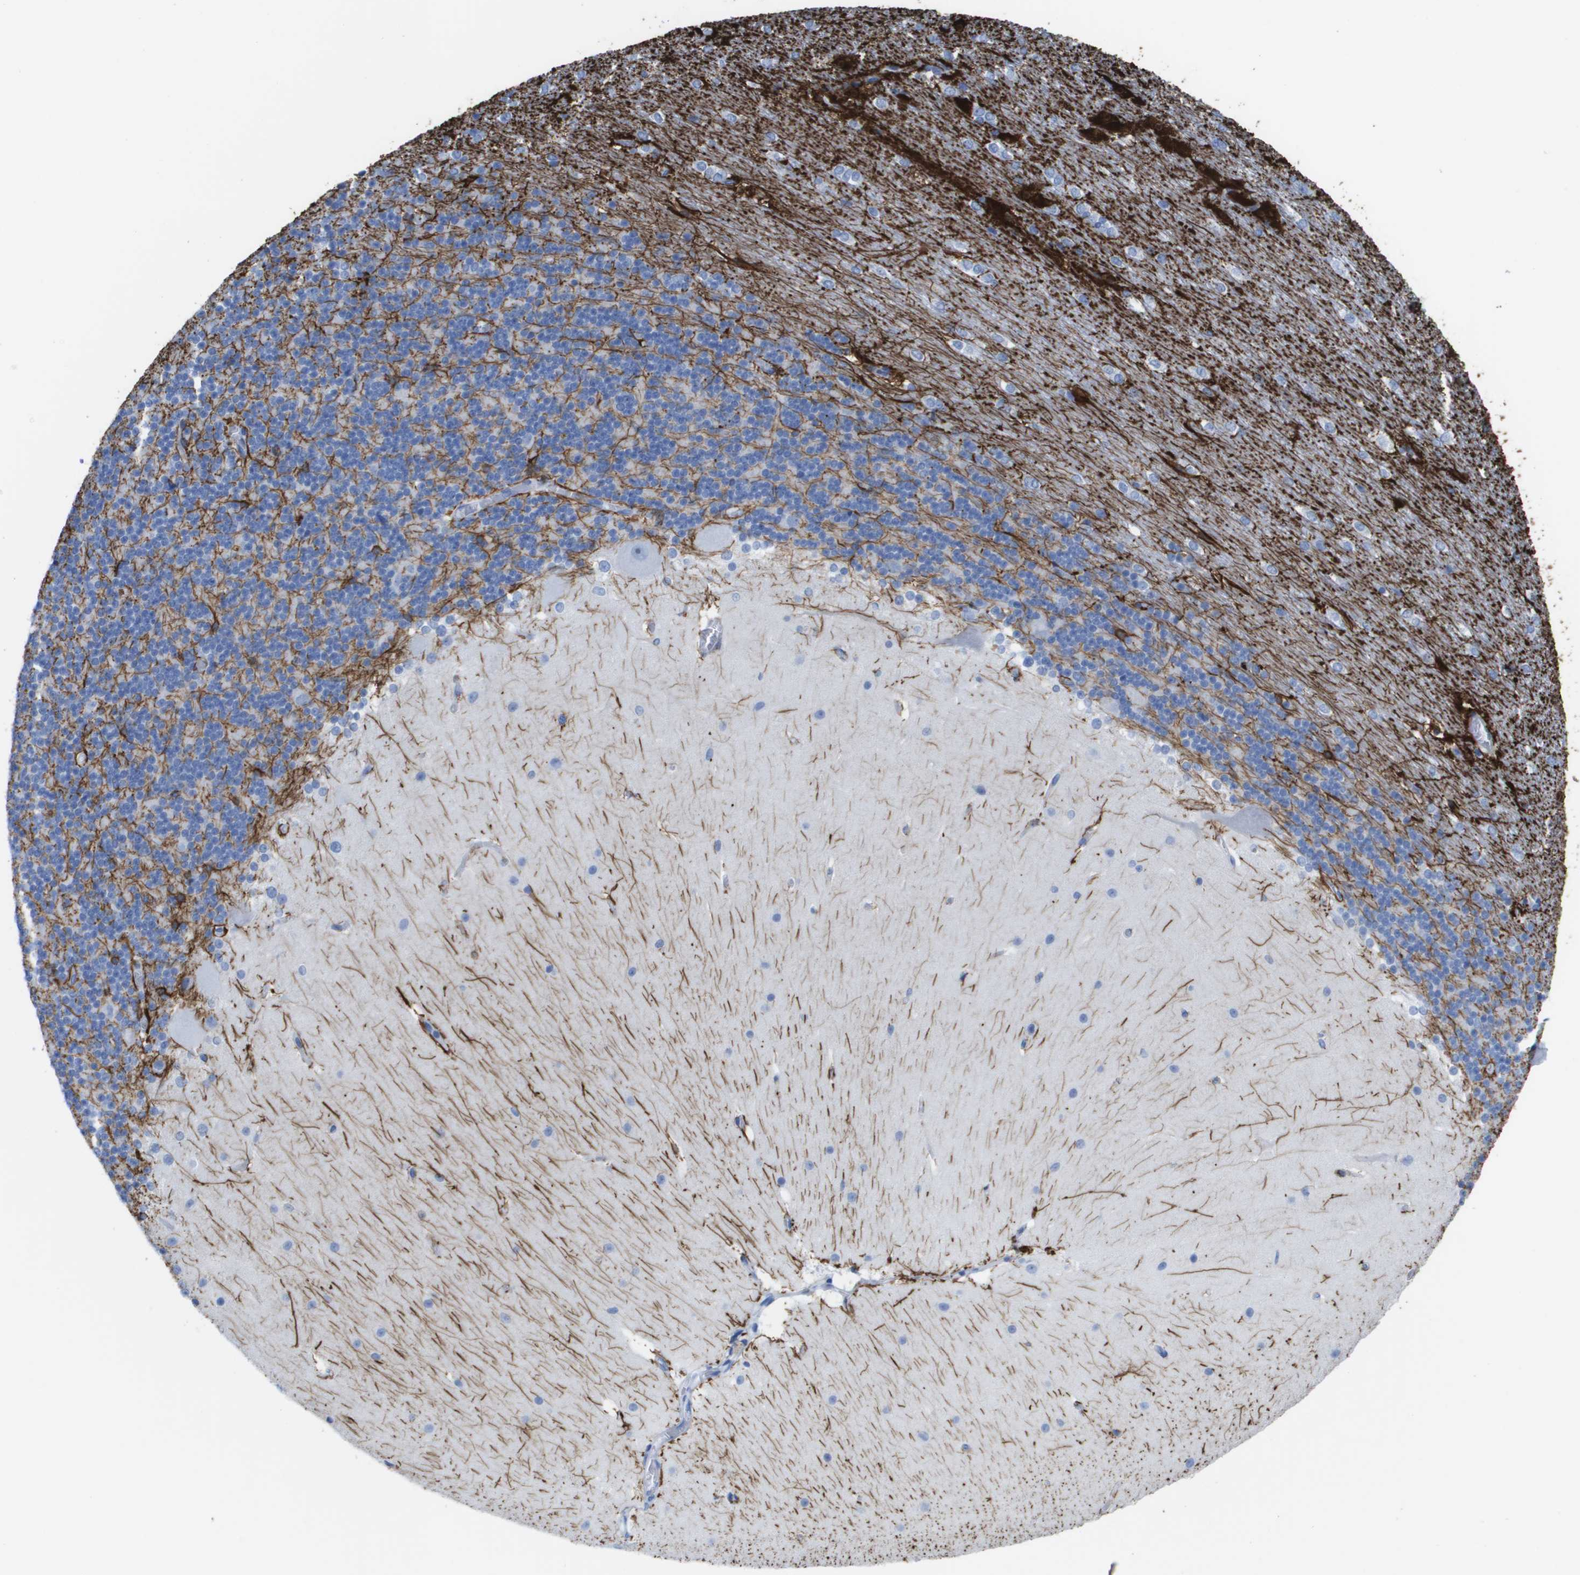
{"staining": {"intensity": "strong", "quantity": "<25%", "location": "cytoplasmic/membranous"}, "tissue": "cerebellum", "cell_type": "Cells in granular layer", "image_type": "normal", "snomed": [{"axis": "morphology", "description": "Normal tissue, NOS"}, {"axis": "topography", "description": "Cerebellum"}], "caption": "A brown stain highlights strong cytoplasmic/membranous positivity of a protein in cells in granular layer of normal cerebellum. (DAB (3,3'-diaminobenzidine) IHC with brightfield microscopy, high magnification).", "gene": "KCNA3", "patient": {"sex": "female", "age": 19}}